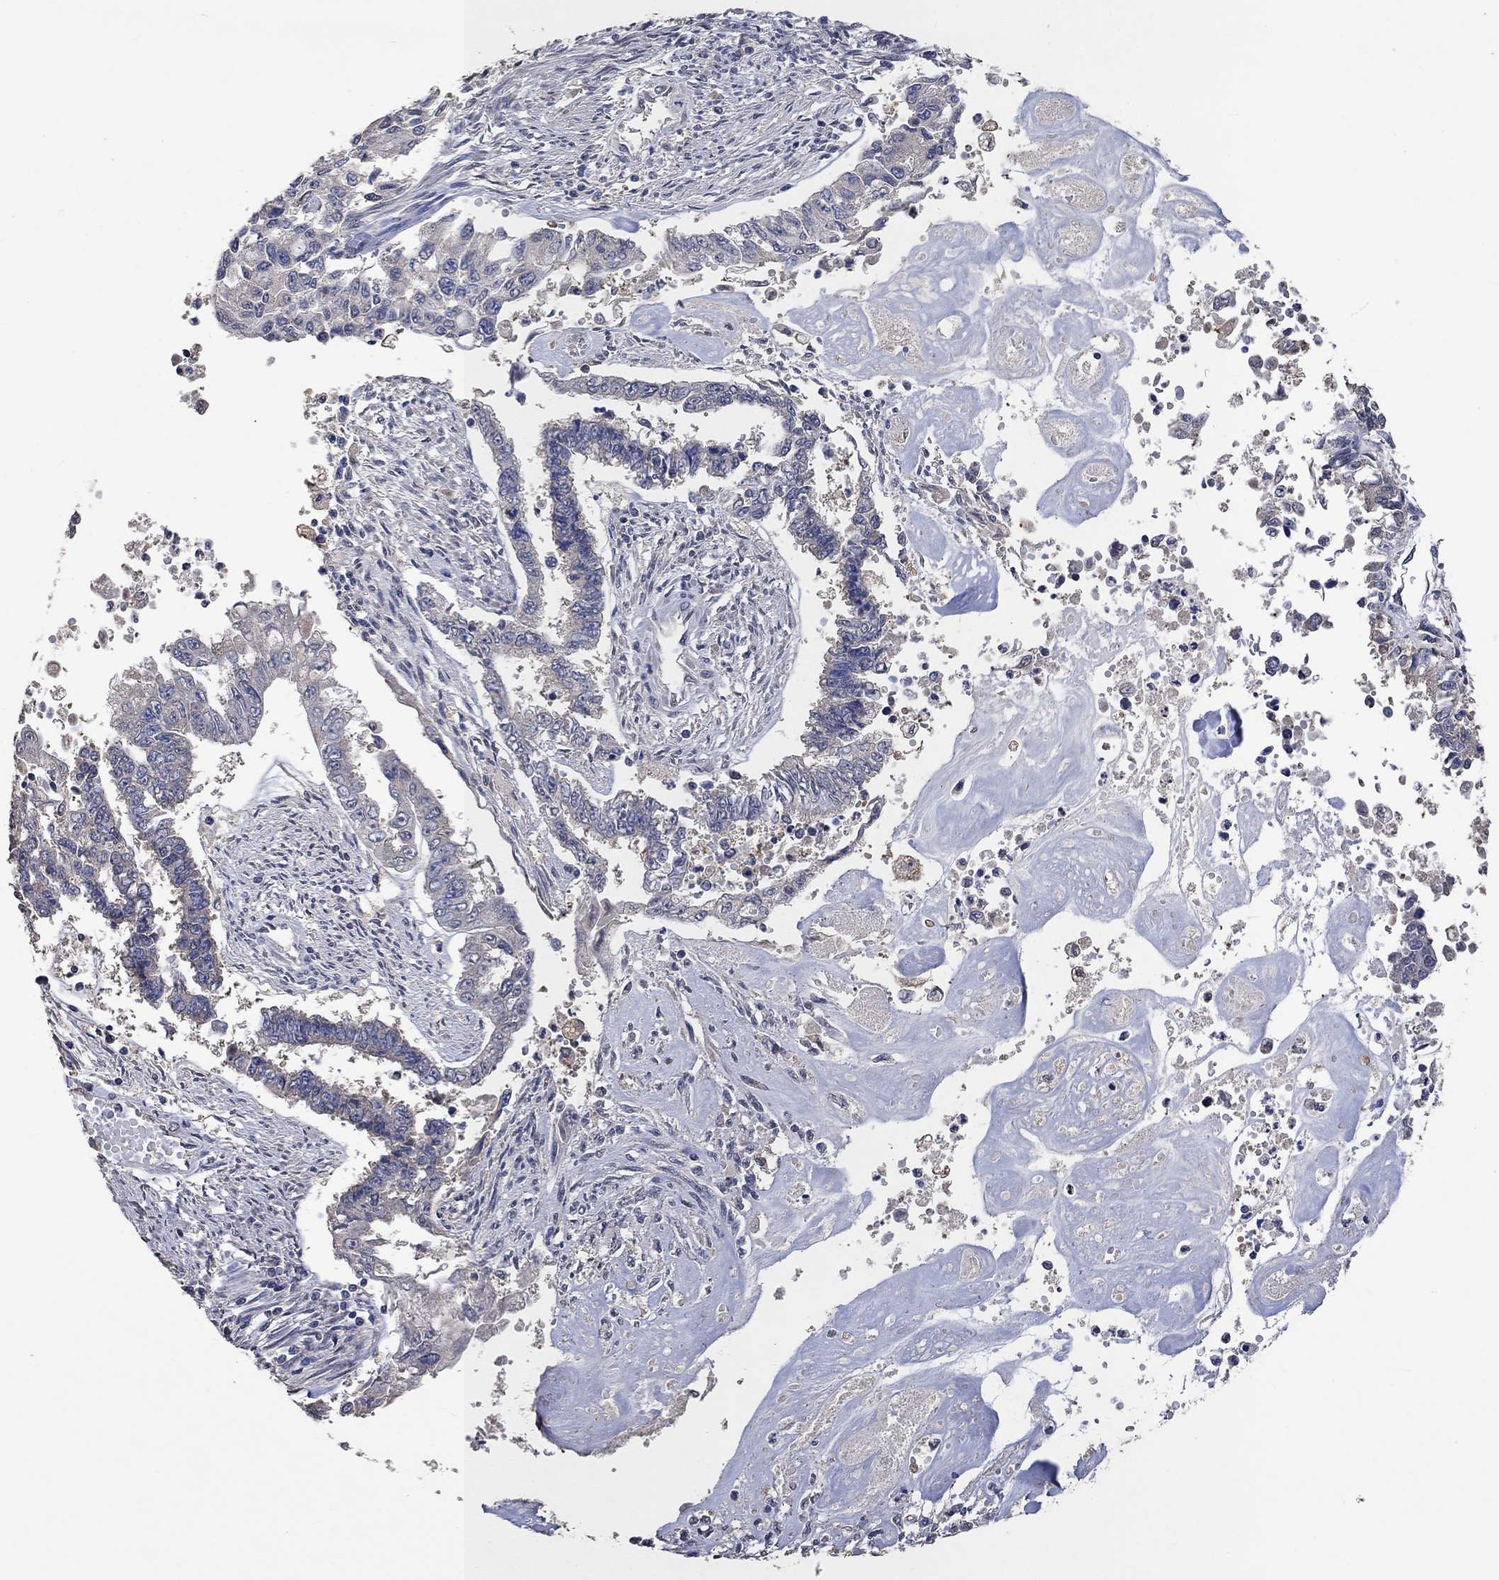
{"staining": {"intensity": "negative", "quantity": "none", "location": "none"}, "tissue": "endometrial cancer", "cell_type": "Tumor cells", "image_type": "cancer", "snomed": [{"axis": "morphology", "description": "Adenocarcinoma, NOS"}, {"axis": "topography", "description": "Uterus"}], "caption": "IHC micrograph of neoplastic tissue: endometrial cancer (adenocarcinoma) stained with DAB shows no significant protein expression in tumor cells.", "gene": "PTPN20", "patient": {"sex": "female", "age": 59}}